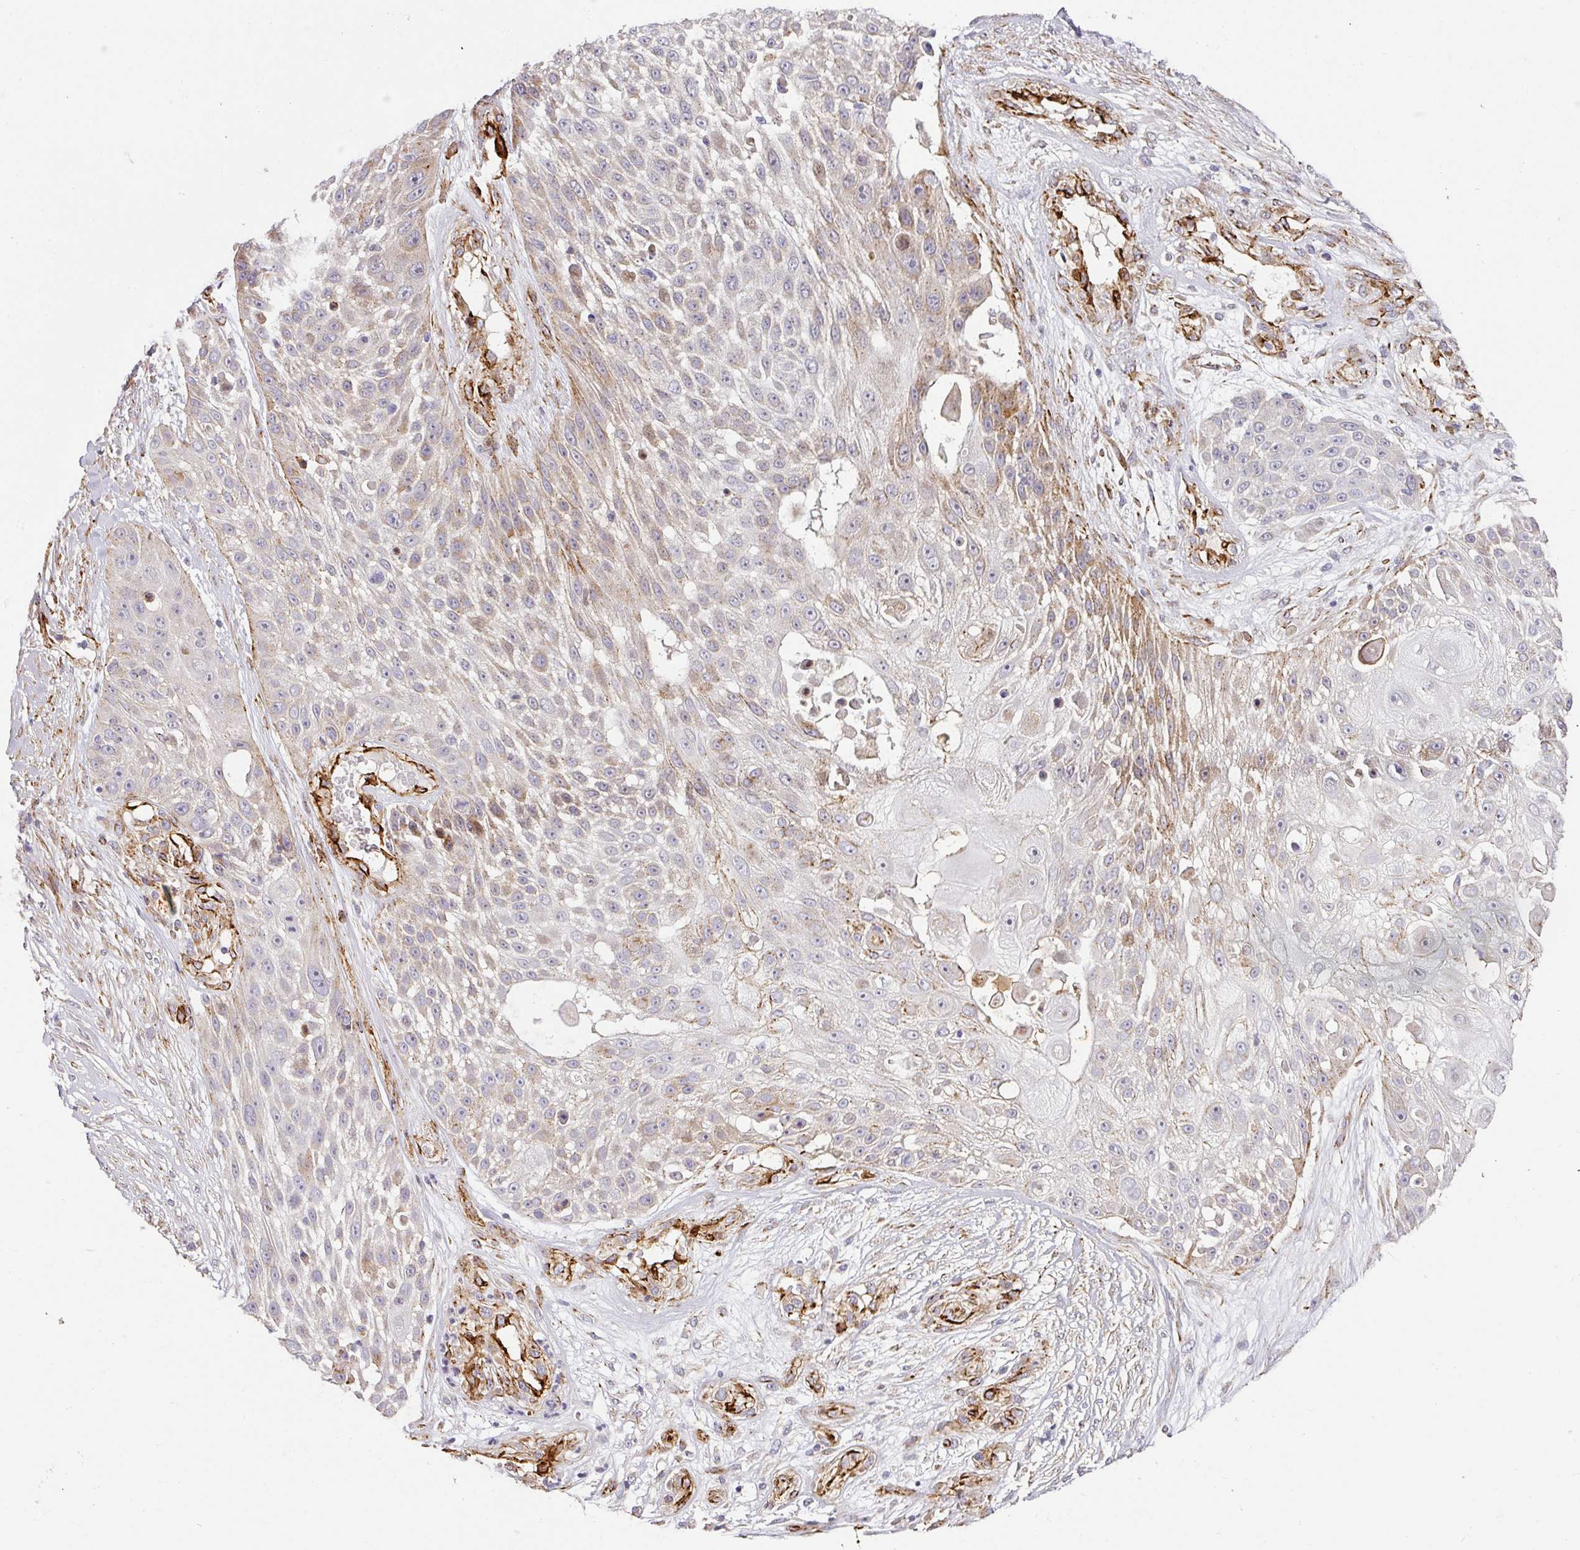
{"staining": {"intensity": "moderate", "quantity": "<25%", "location": "cytoplasmic/membranous"}, "tissue": "skin cancer", "cell_type": "Tumor cells", "image_type": "cancer", "snomed": [{"axis": "morphology", "description": "Squamous cell carcinoma, NOS"}, {"axis": "topography", "description": "Skin"}], "caption": "This is an image of IHC staining of skin squamous cell carcinoma, which shows moderate positivity in the cytoplasmic/membranous of tumor cells.", "gene": "SLC25A17", "patient": {"sex": "female", "age": 86}}